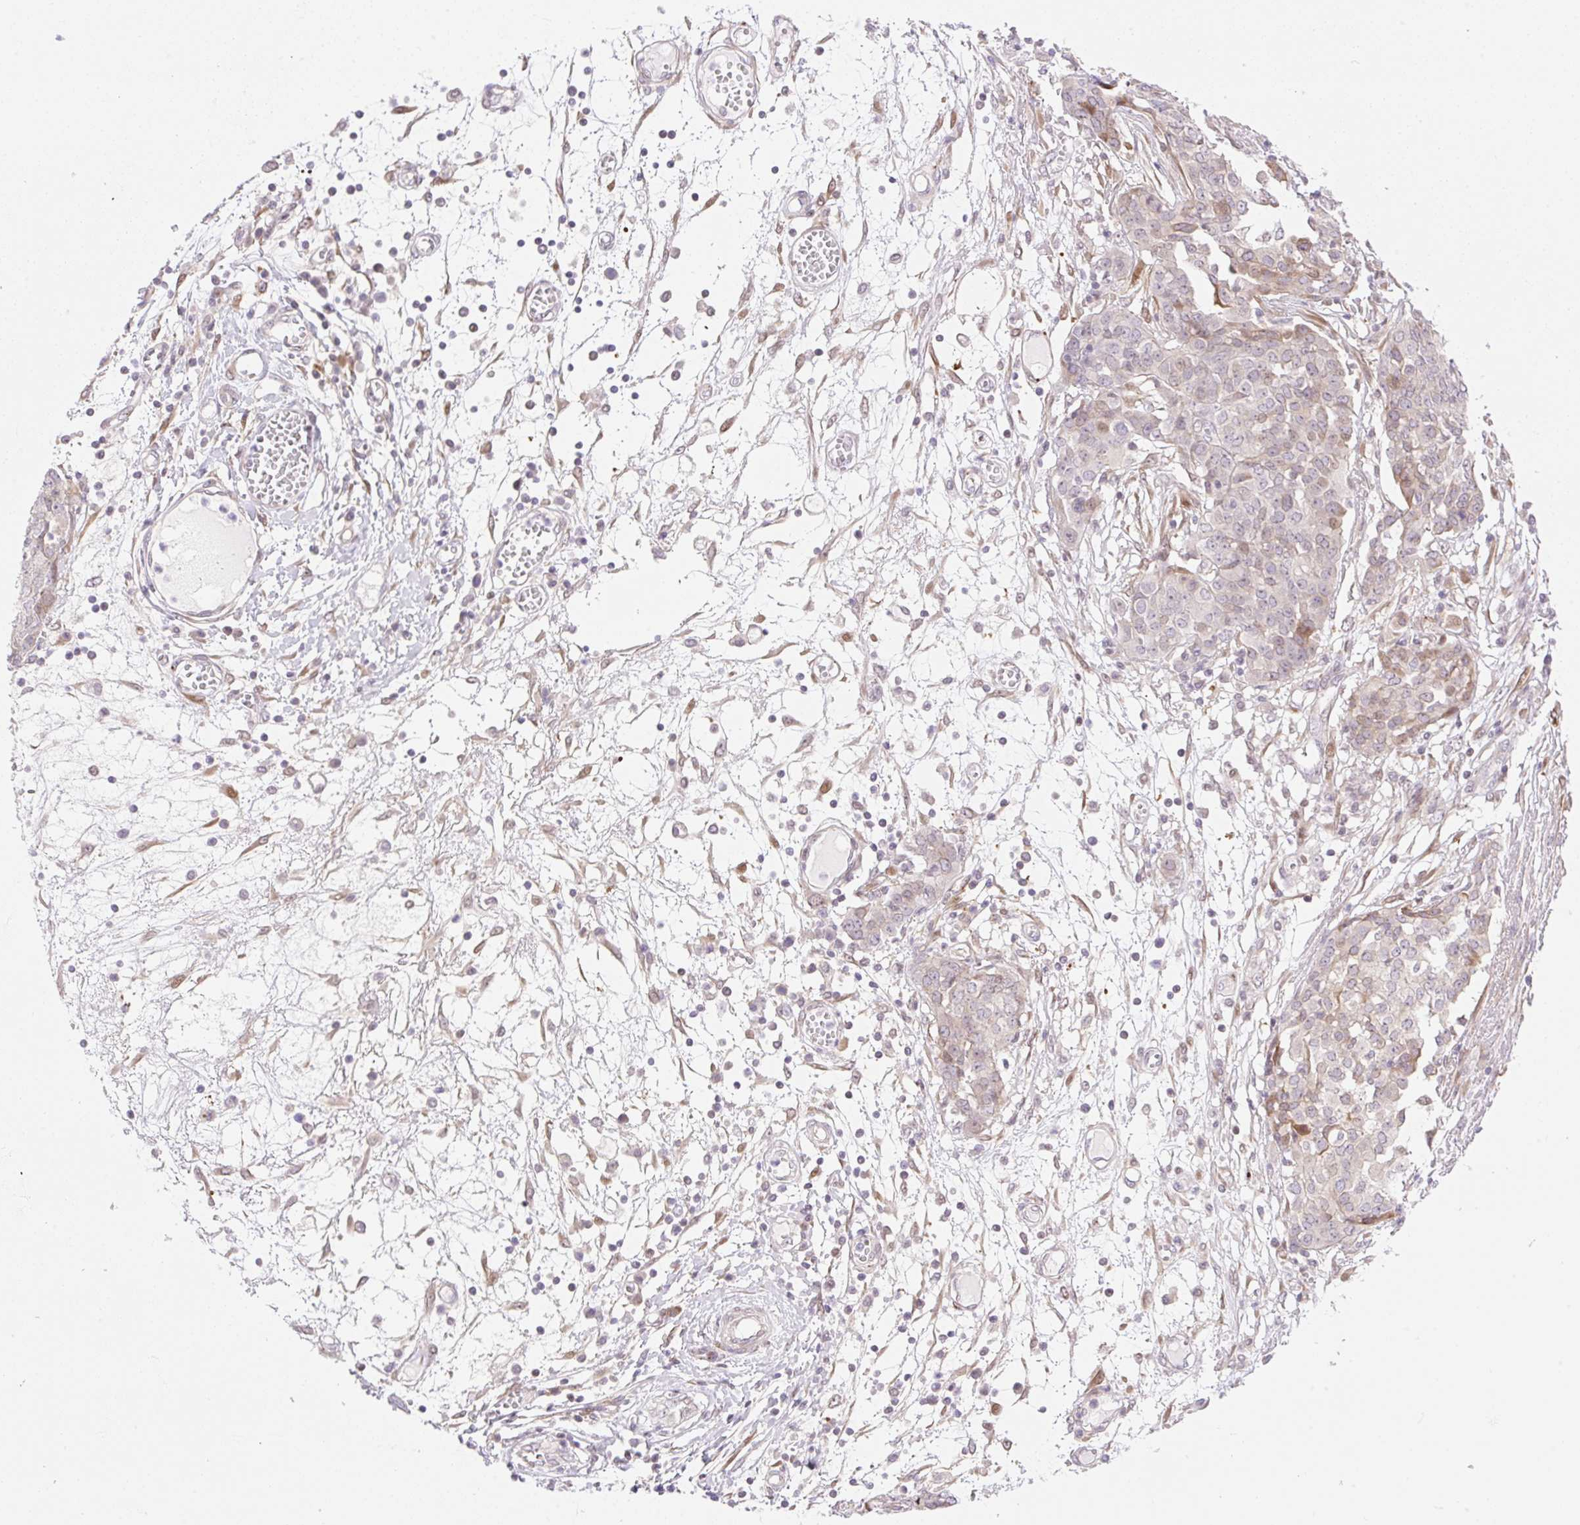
{"staining": {"intensity": "weak", "quantity": "<25%", "location": "nuclear"}, "tissue": "ovarian cancer", "cell_type": "Tumor cells", "image_type": "cancer", "snomed": [{"axis": "morphology", "description": "Cystadenocarcinoma, serous, NOS"}, {"axis": "topography", "description": "Soft tissue"}, {"axis": "topography", "description": "Ovary"}], "caption": "A high-resolution image shows immunohistochemistry staining of serous cystadenocarcinoma (ovarian), which demonstrates no significant staining in tumor cells.", "gene": "ZFP41", "patient": {"sex": "female", "age": 57}}